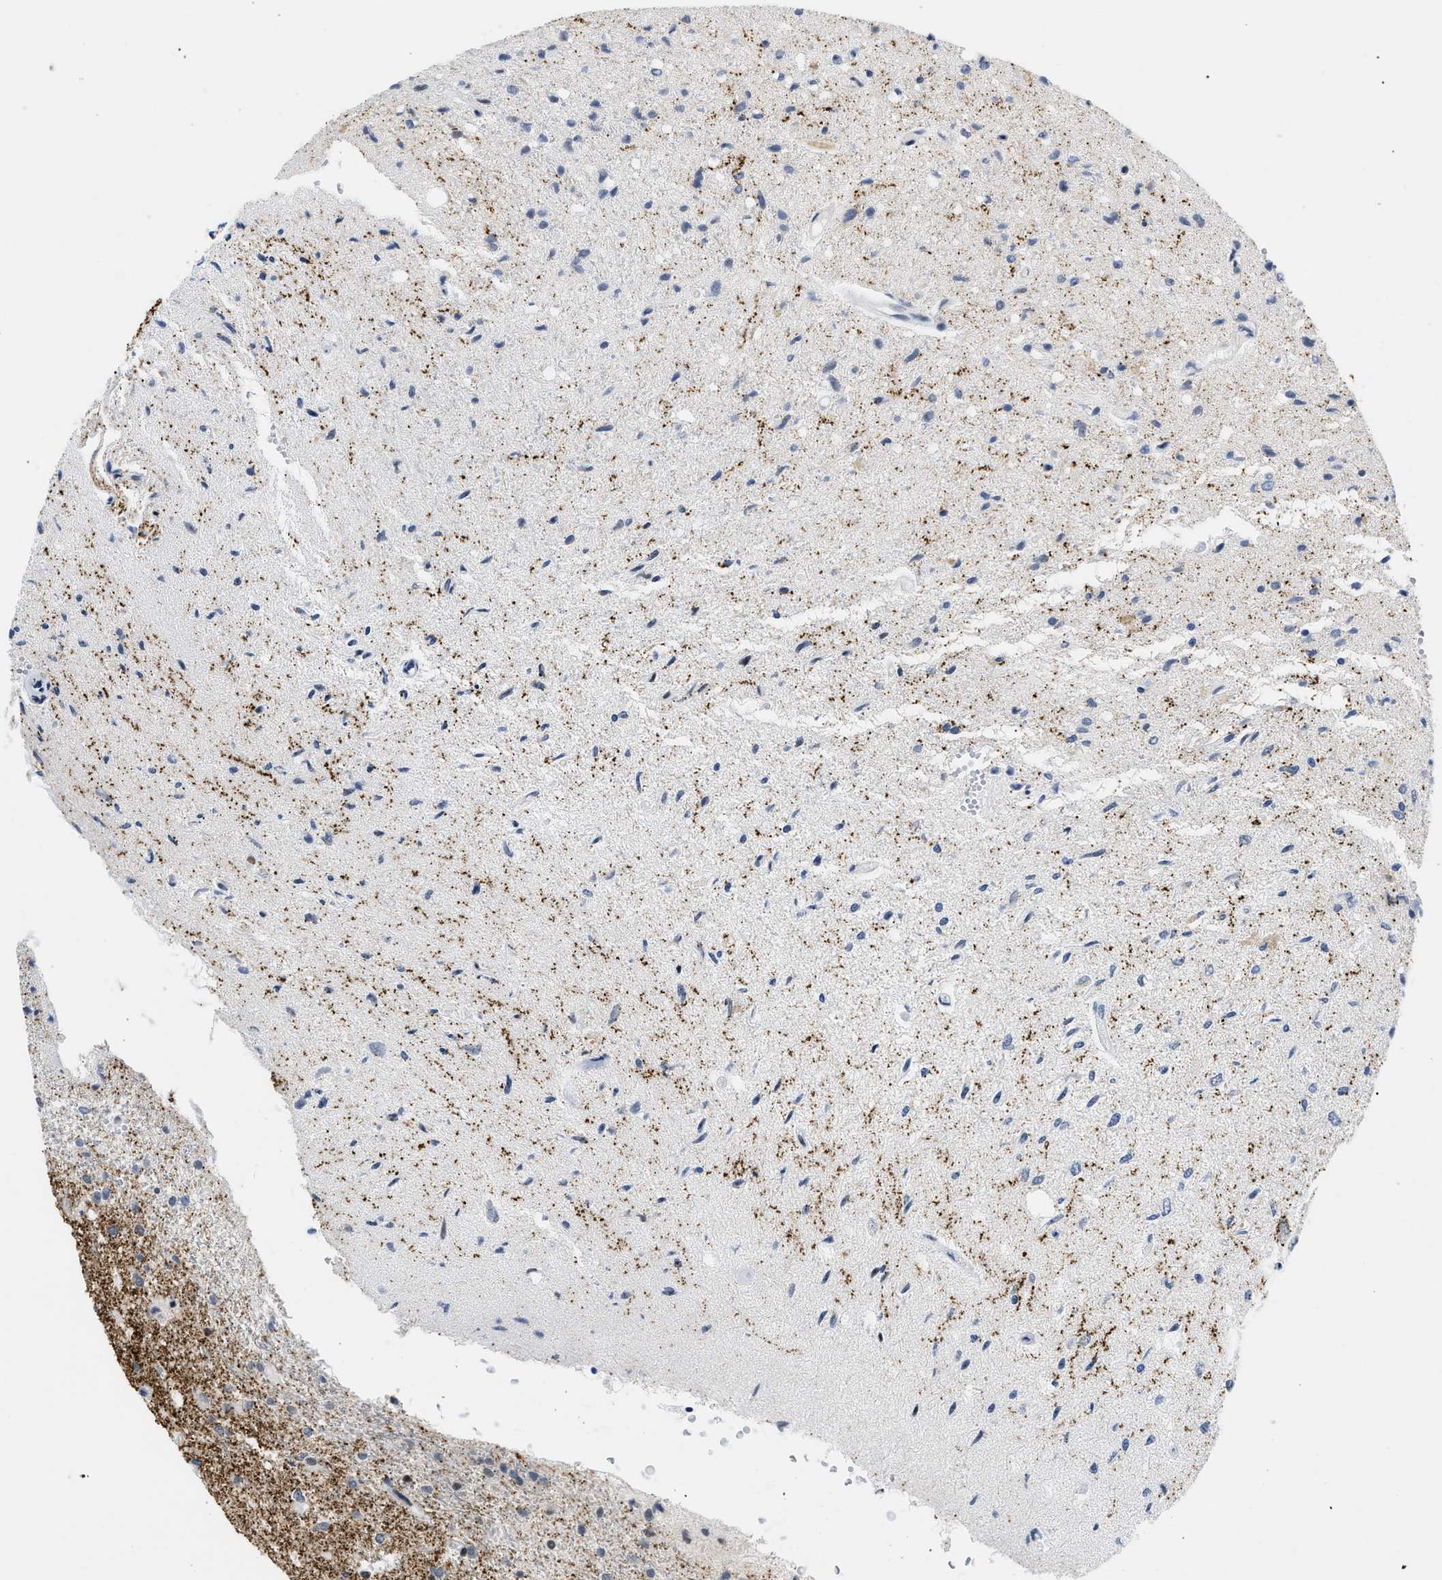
{"staining": {"intensity": "moderate", "quantity": "<25%", "location": "nuclear"}, "tissue": "glioma", "cell_type": "Tumor cells", "image_type": "cancer", "snomed": [{"axis": "morphology", "description": "Glioma, malignant, Low grade"}, {"axis": "topography", "description": "Brain"}], "caption": "This micrograph reveals immunohistochemistry (IHC) staining of human malignant low-grade glioma, with low moderate nuclear expression in approximately <25% of tumor cells.", "gene": "MED1", "patient": {"sex": "male", "age": 77}}